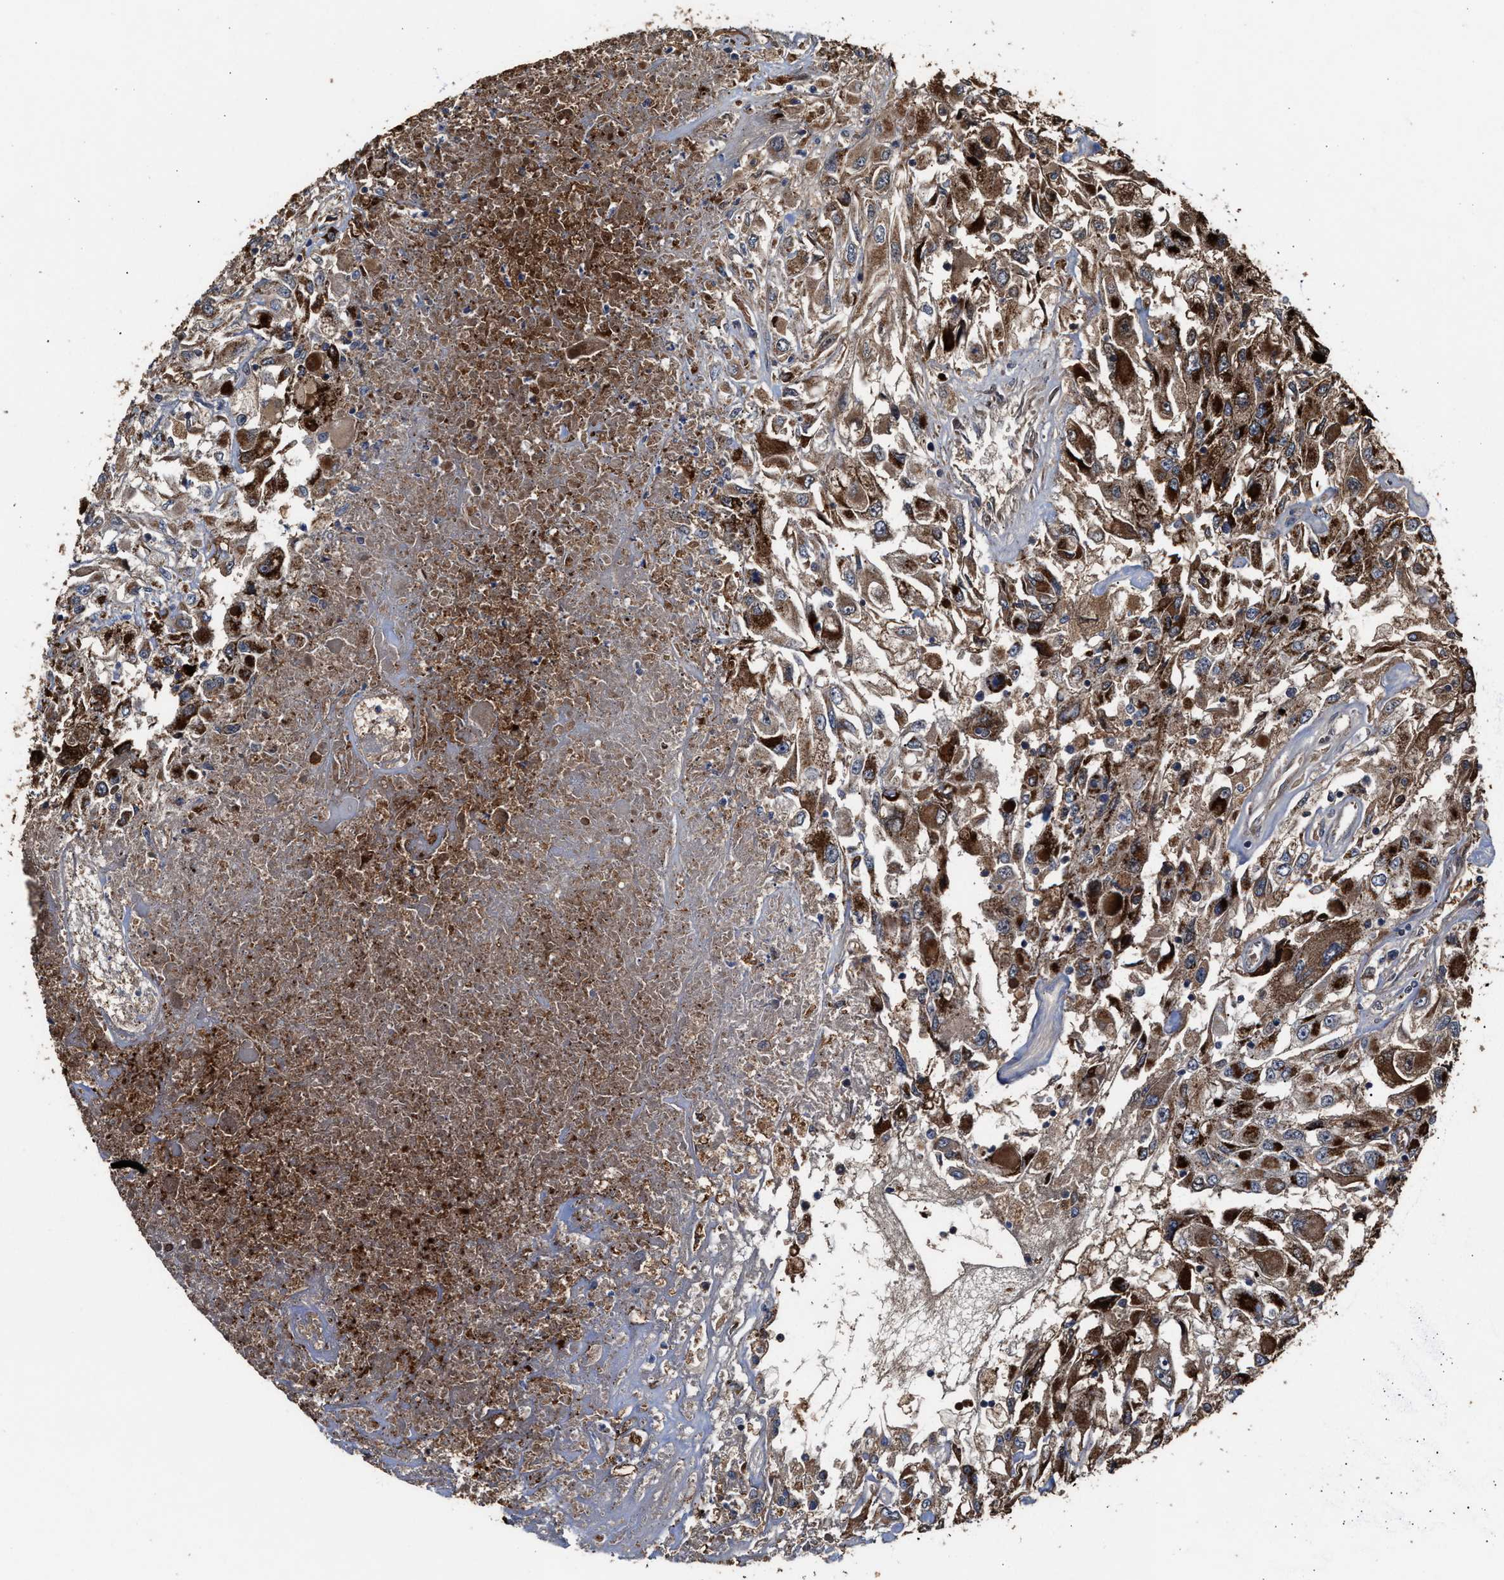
{"staining": {"intensity": "moderate", "quantity": ">75%", "location": "cytoplasmic/membranous"}, "tissue": "renal cancer", "cell_type": "Tumor cells", "image_type": "cancer", "snomed": [{"axis": "morphology", "description": "Adenocarcinoma, NOS"}, {"axis": "topography", "description": "Kidney"}], "caption": "Moderate cytoplasmic/membranous protein expression is identified in approximately >75% of tumor cells in adenocarcinoma (renal). (DAB = brown stain, brightfield microscopy at high magnification).", "gene": "ZNHIT6", "patient": {"sex": "female", "age": 52}}